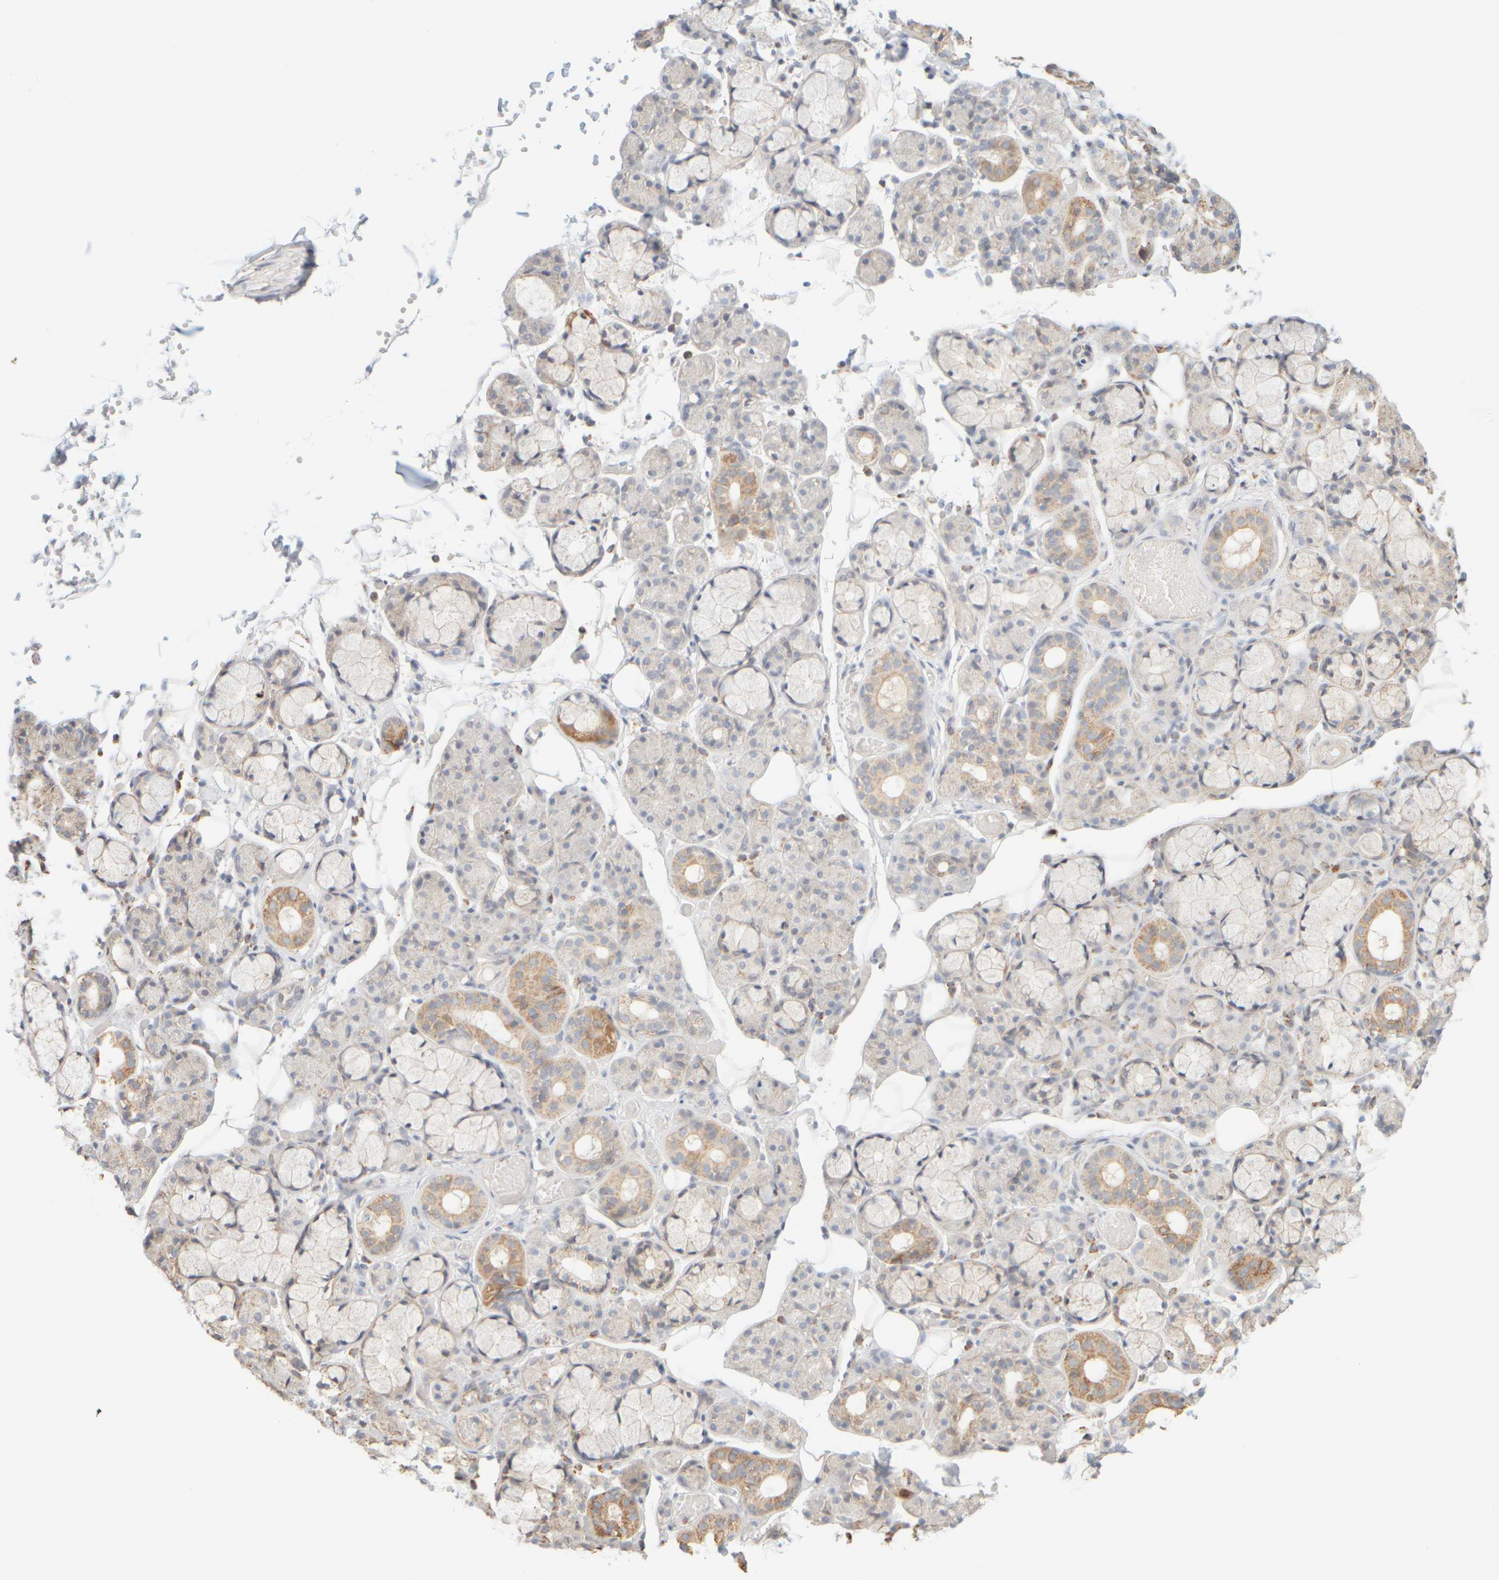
{"staining": {"intensity": "moderate", "quantity": "<25%", "location": "cytoplasmic/membranous"}, "tissue": "salivary gland", "cell_type": "Glandular cells", "image_type": "normal", "snomed": [{"axis": "morphology", "description": "Normal tissue, NOS"}, {"axis": "topography", "description": "Salivary gland"}], "caption": "Immunohistochemistry (IHC) of unremarkable human salivary gland exhibits low levels of moderate cytoplasmic/membranous positivity in about <25% of glandular cells.", "gene": "APBB2", "patient": {"sex": "male", "age": 63}}